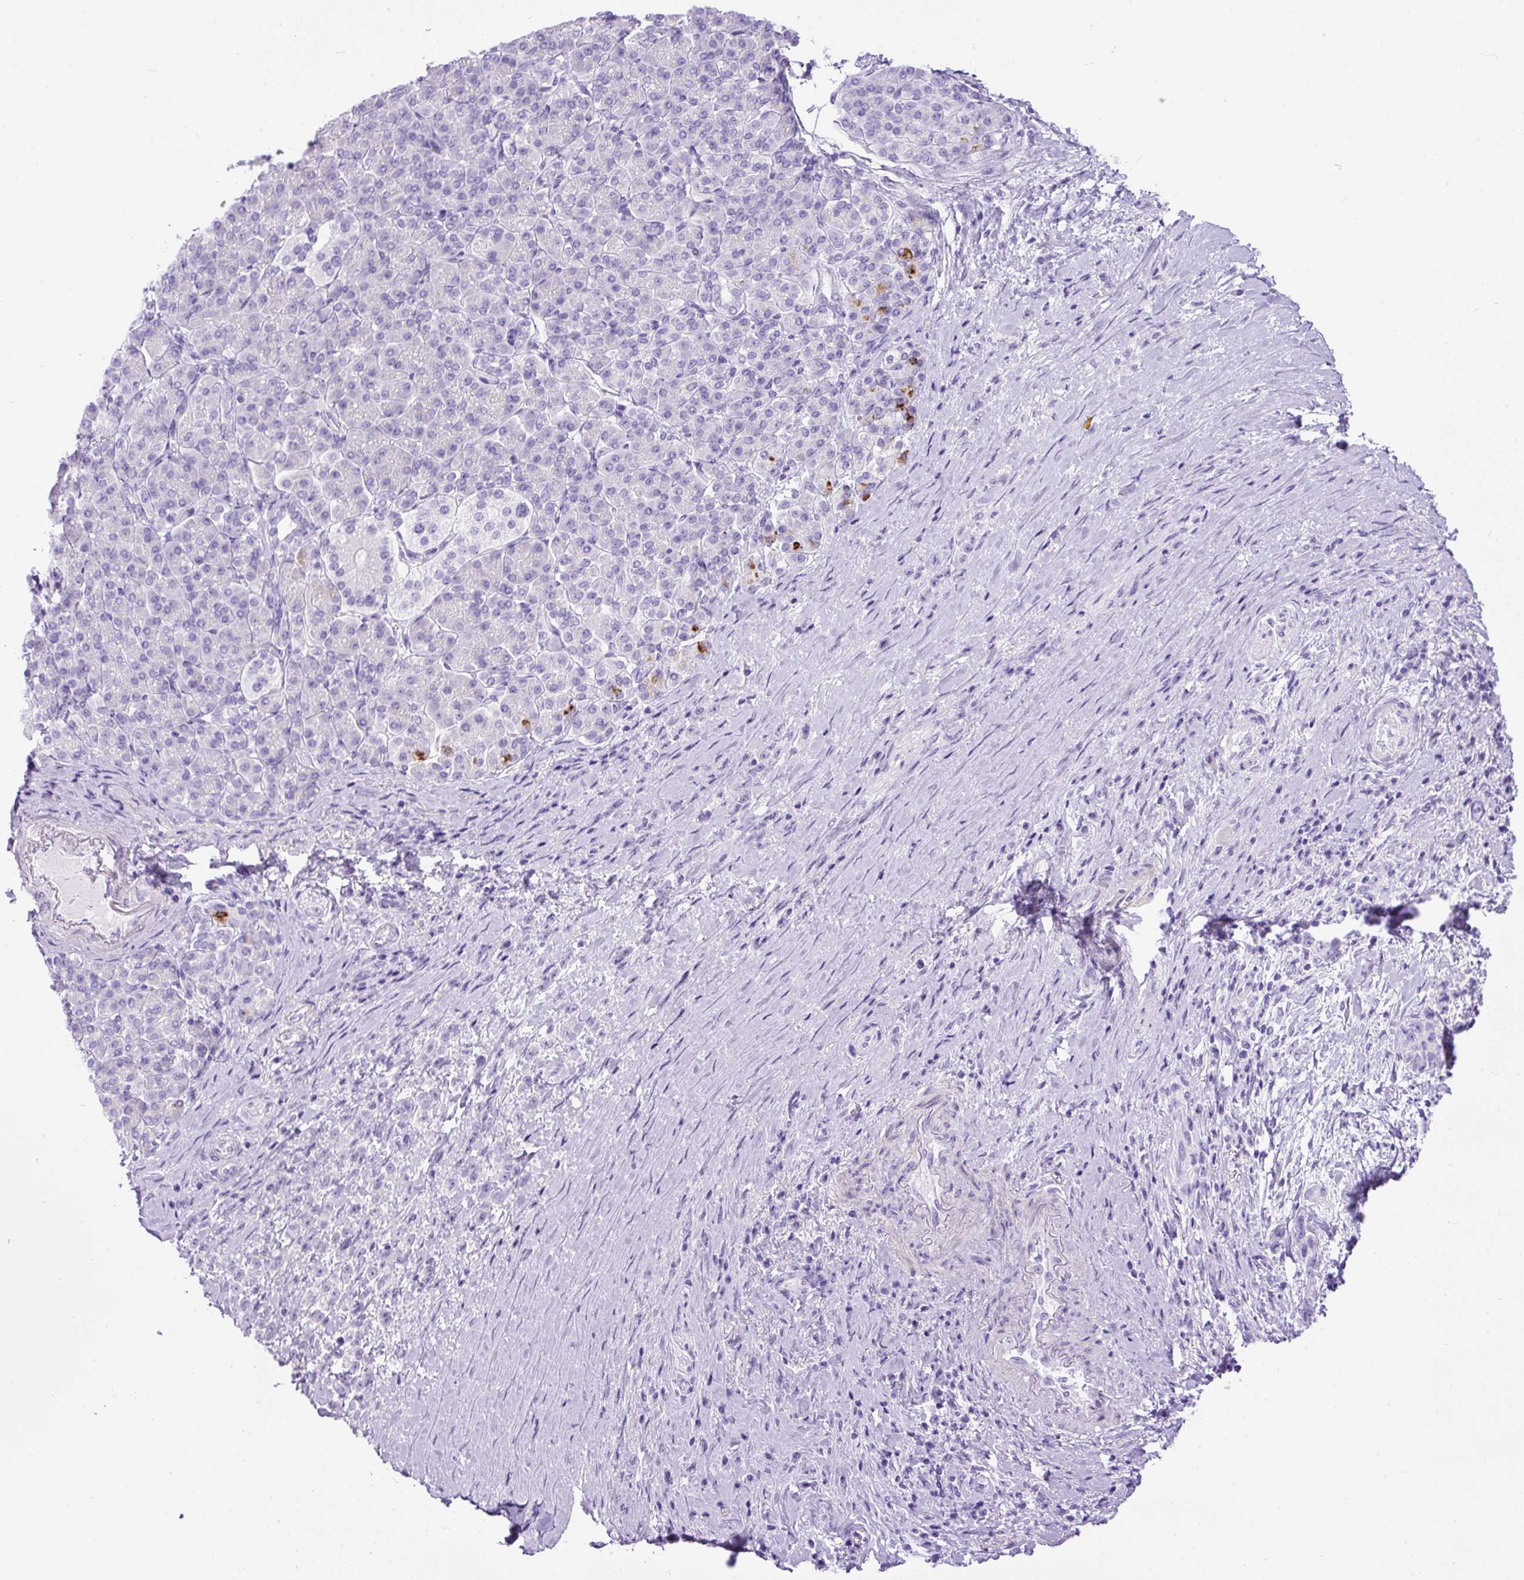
{"staining": {"intensity": "negative", "quantity": "none", "location": "none"}, "tissue": "pancreatic cancer", "cell_type": "Tumor cells", "image_type": "cancer", "snomed": [{"axis": "morphology", "description": "Normal tissue, NOS"}, {"axis": "morphology", "description": "Adenocarcinoma, NOS"}, {"axis": "topography", "description": "Pancreas"}], "caption": "The micrograph shows no significant expression in tumor cells of pancreatic adenocarcinoma.", "gene": "UPP1", "patient": {"sex": "female", "age": 64}}